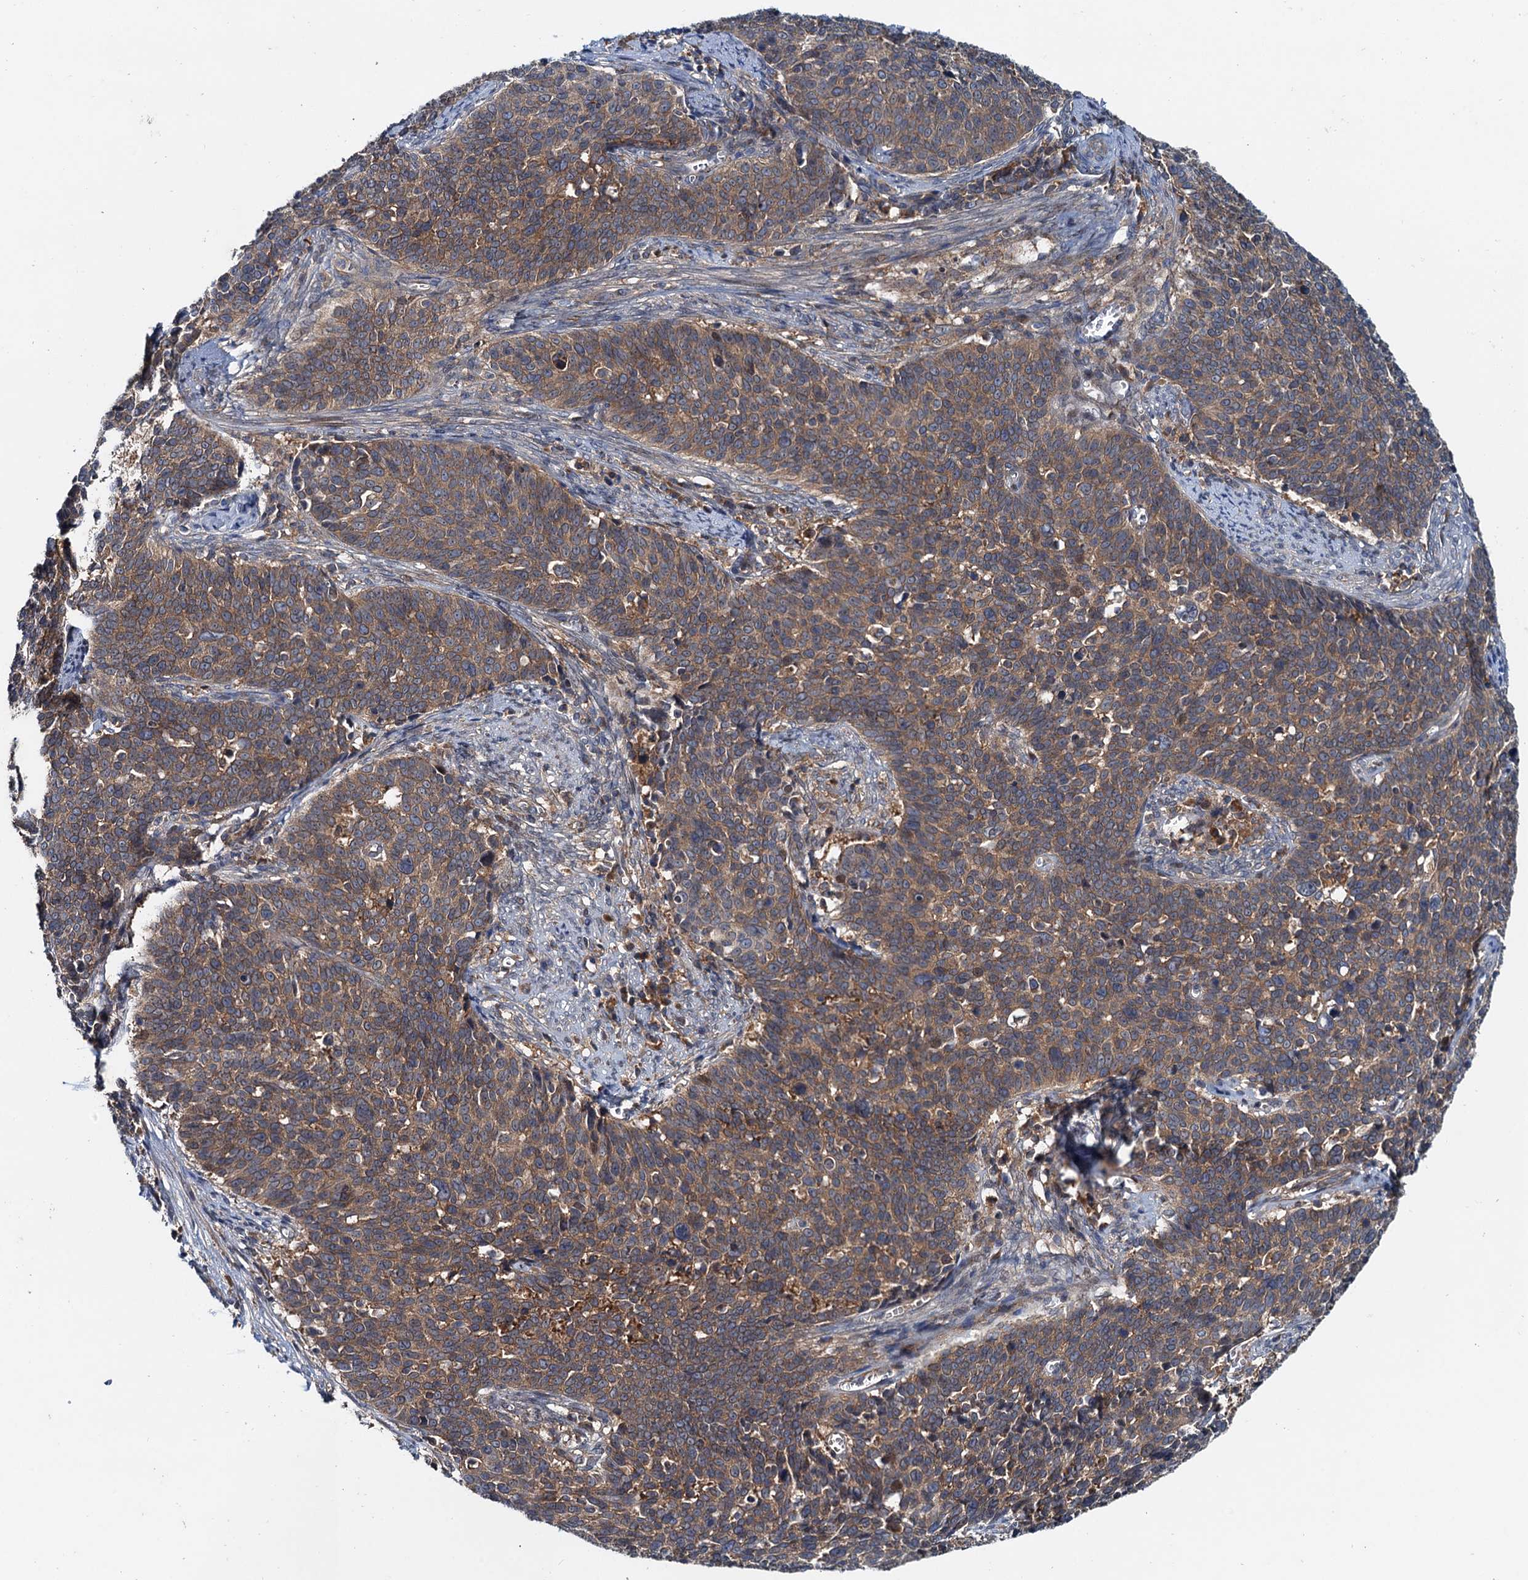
{"staining": {"intensity": "moderate", "quantity": ">75%", "location": "cytoplasmic/membranous"}, "tissue": "cervical cancer", "cell_type": "Tumor cells", "image_type": "cancer", "snomed": [{"axis": "morphology", "description": "Squamous cell carcinoma, NOS"}, {"axis": "topography", "description": "Cervix"}], "caption": "Cervical squamous cell carcinoma stained with immunohistochemistry displays moderate cytoplasmic/membranous expression in about >75% of tumor cells.", "gene": "EFL1", "patient": {"sex": "female", "age": 39}}